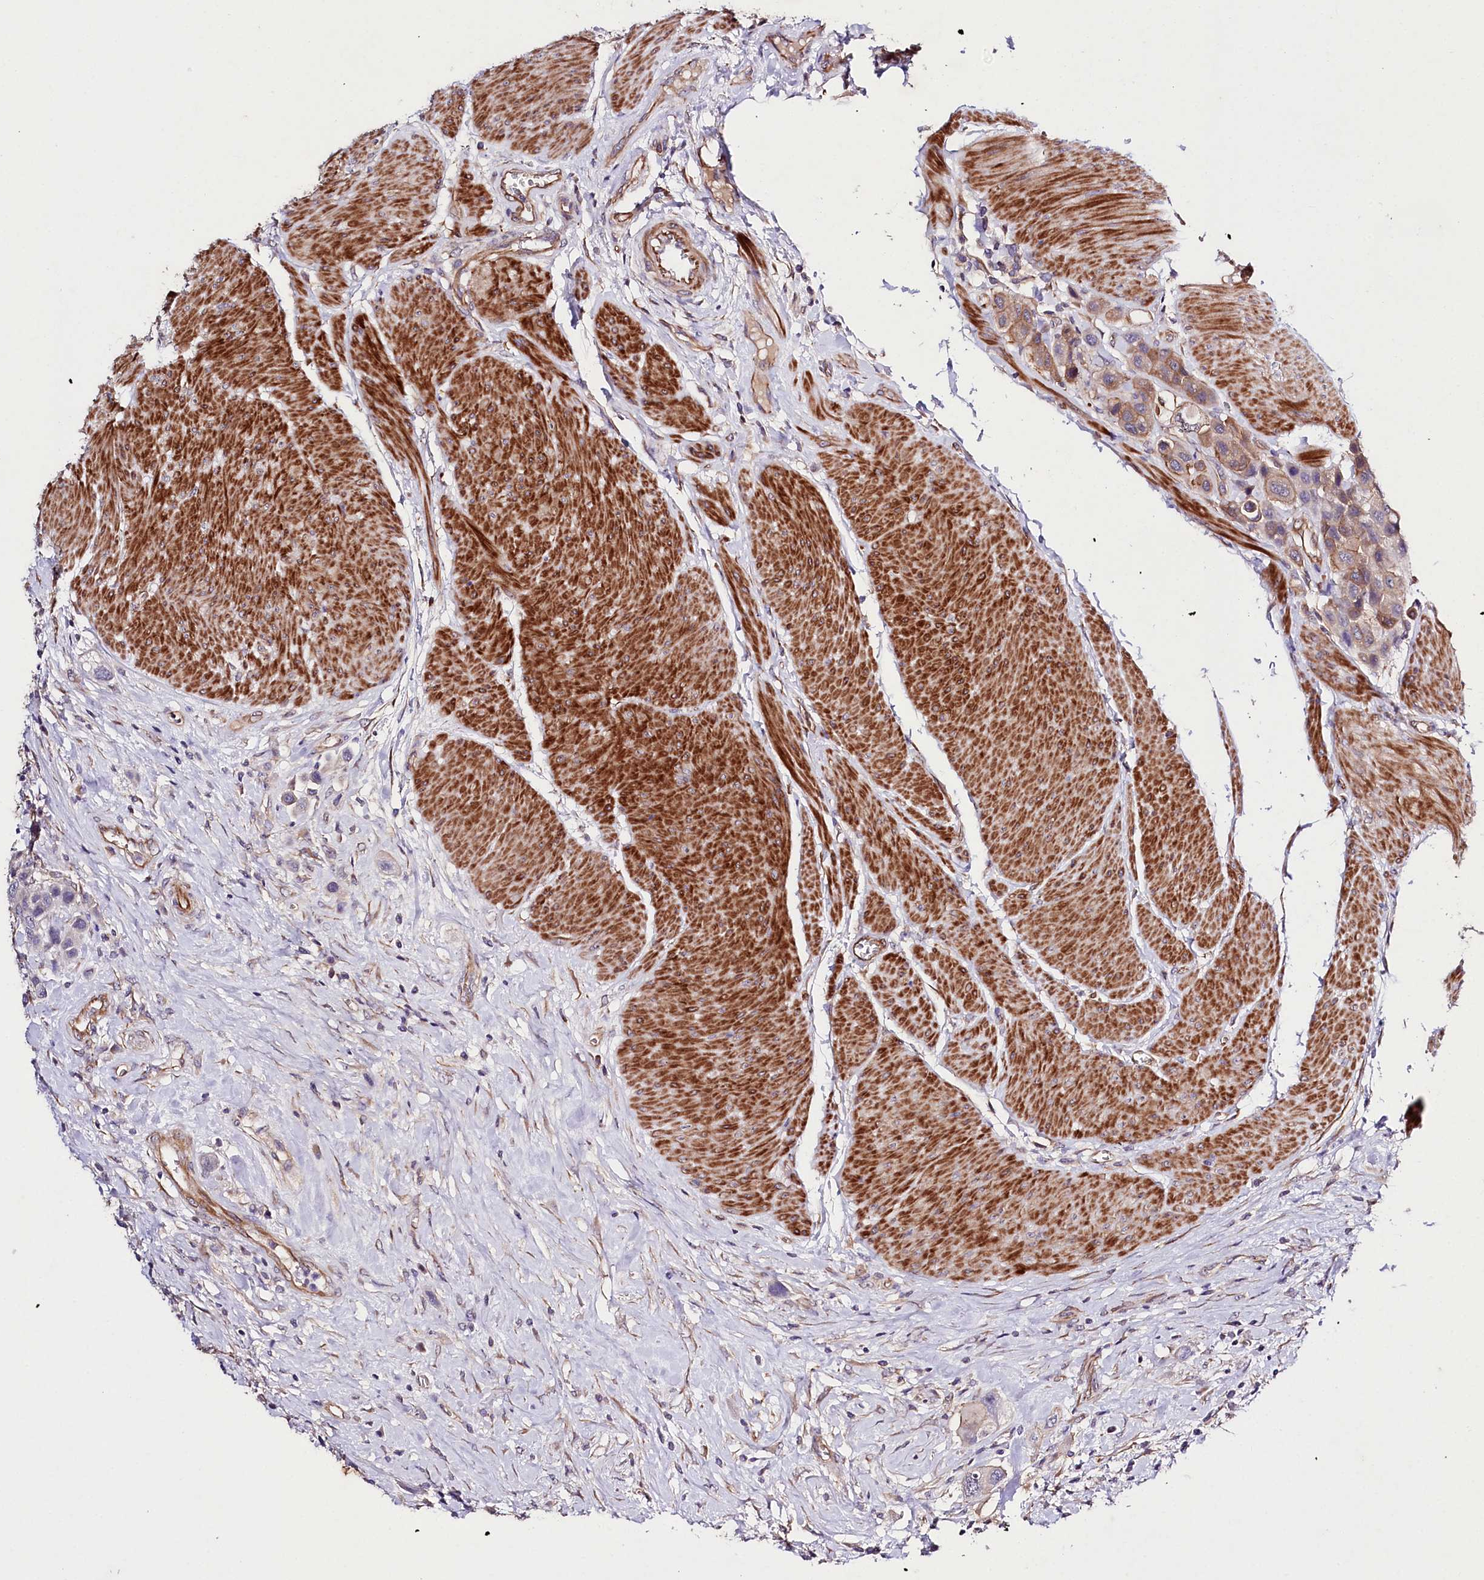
{"staining": {"intensity": "weak", "quantity": "25%-75%", "location": "cytoplasmic/membranous"}, "tissue": "urothelial cancer", "cell_type": "Tumor cells", "image_type": "cancer", "snomed": [{"axis": "morphology", "description": "Urothelial carcinoma, High grade"}, {"axis": "topography", "description": "Urinary bladder"}], "caption": "A photomicrograph showing weak cytoplasmic/membranous expression in about 25%-75% of tumor cells in urothelial cancer, as visualized by brown immunohistochemical staining.", "gene": "SLC7A1", "patient": {"sex": "male", "age": 50}}